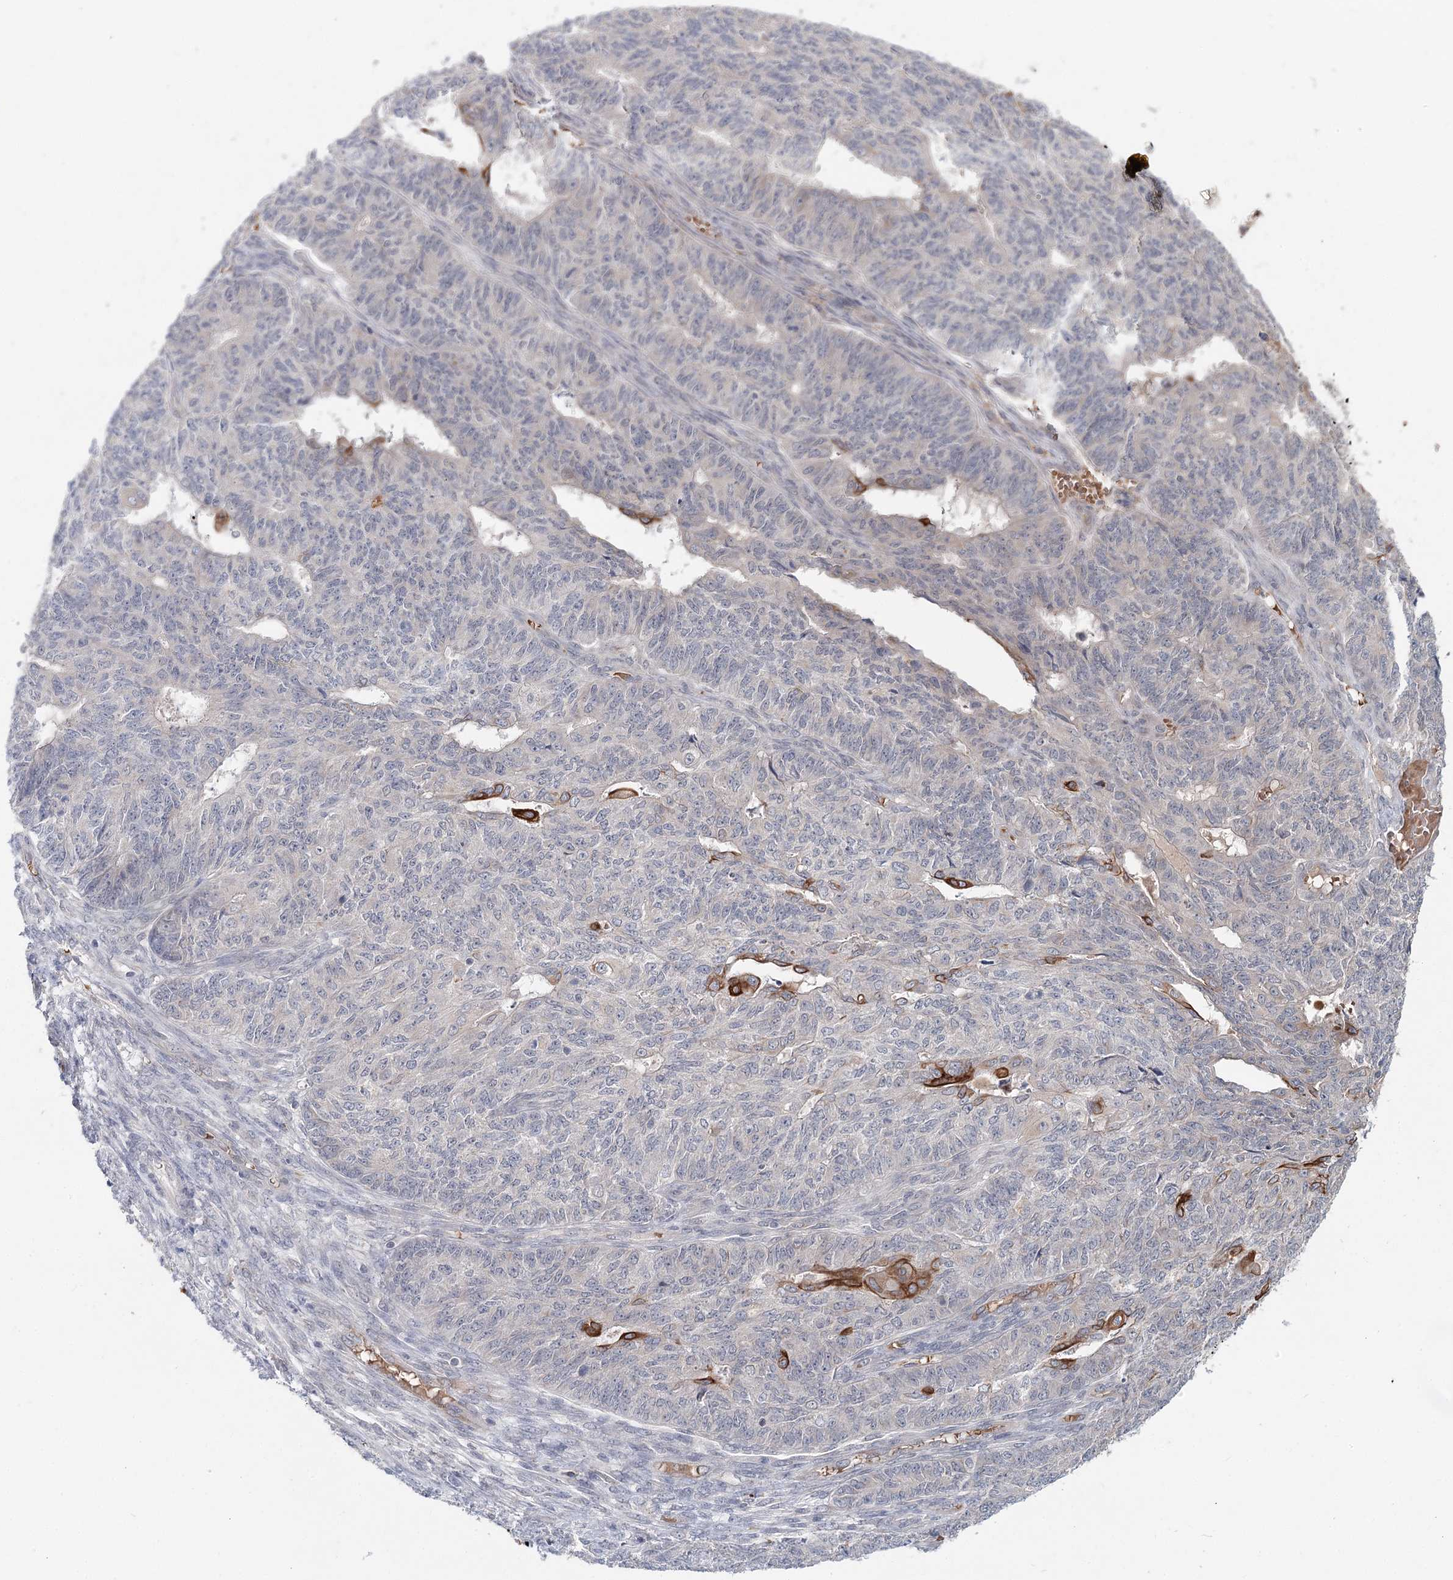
{"staining": {"intensity": "moderate", "quantity": "<25%", "location": "cytoplasmic/membranous"}, "tissue": "endometrial cancer", "cell_type": "Tumor cells", "image_type": "cancer", "snomed": [{"axis": "morphology", "description": "Adenocarcinoma, NOS"}, {"axis": "topography", "description": "Endometrium"}], "caption": "Protein positivity by immunohistochemistry (IHC) shows moderate cytoplasmic/membranous expression in about <25% of tumor cells in endometrial adenocarcinoma.", "gene": "FBXO7", "patient": {"sex": "female", "age": 32}}